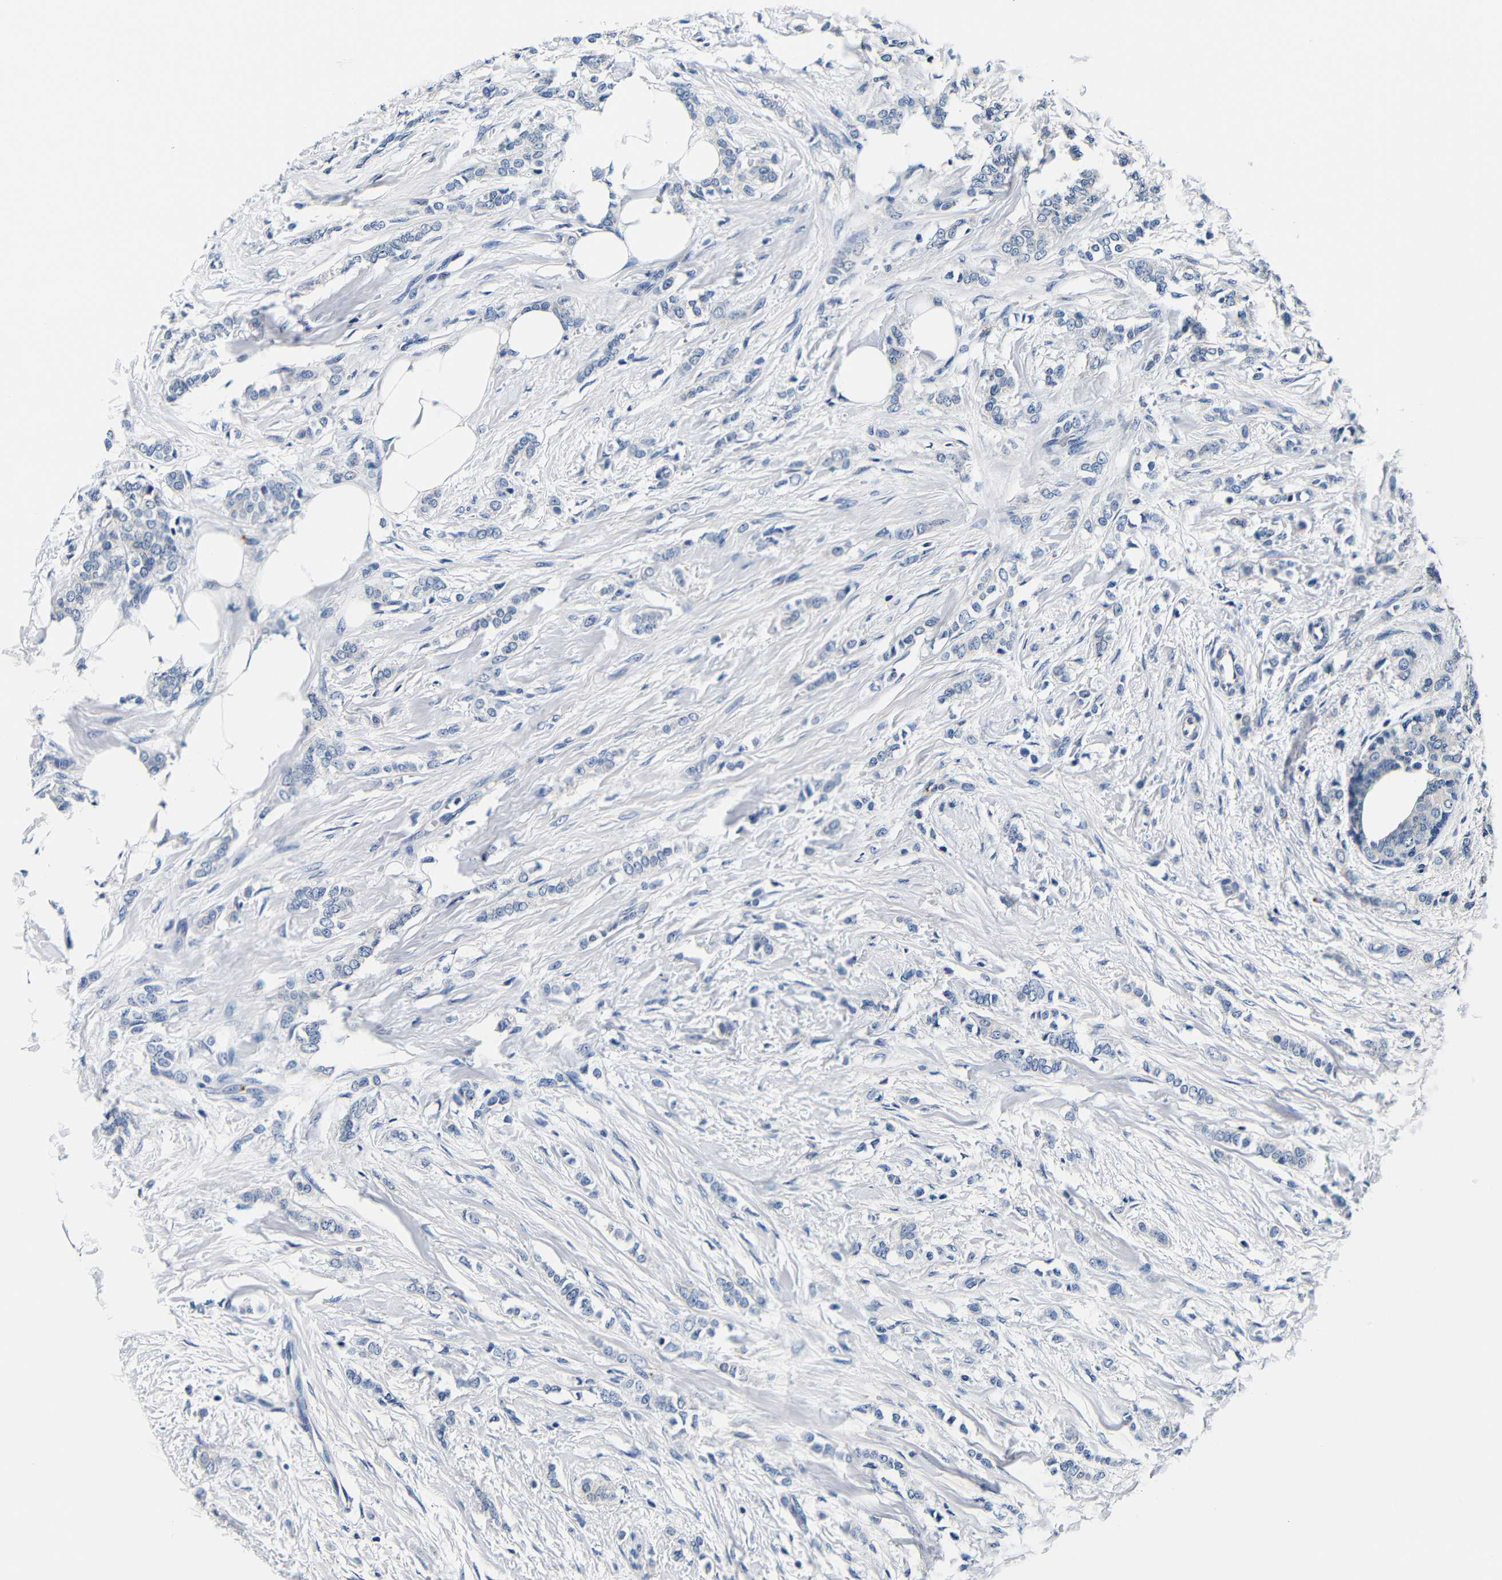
{"staining": {"intensity": "negative", "quantity": "none", "location": "none"}, "tissue": "breast cancer", "cell_type": "Tumor cells", "image_type": "cancer", "snomed": [{"axis": "morphology", "description": "Lobular carcinoma, in situ"}, {"axis": "morphology", "description": "Lobular carcinoma"}, {"axis": "topography", "description": "Breast"}], "caption": "This is an immunohistochemistry micrograph of lobular carcinoma (breast). There is no staining in tumor cells.", "gene": "GP1BA", "patient": {"sex": "female", "age": 41}}